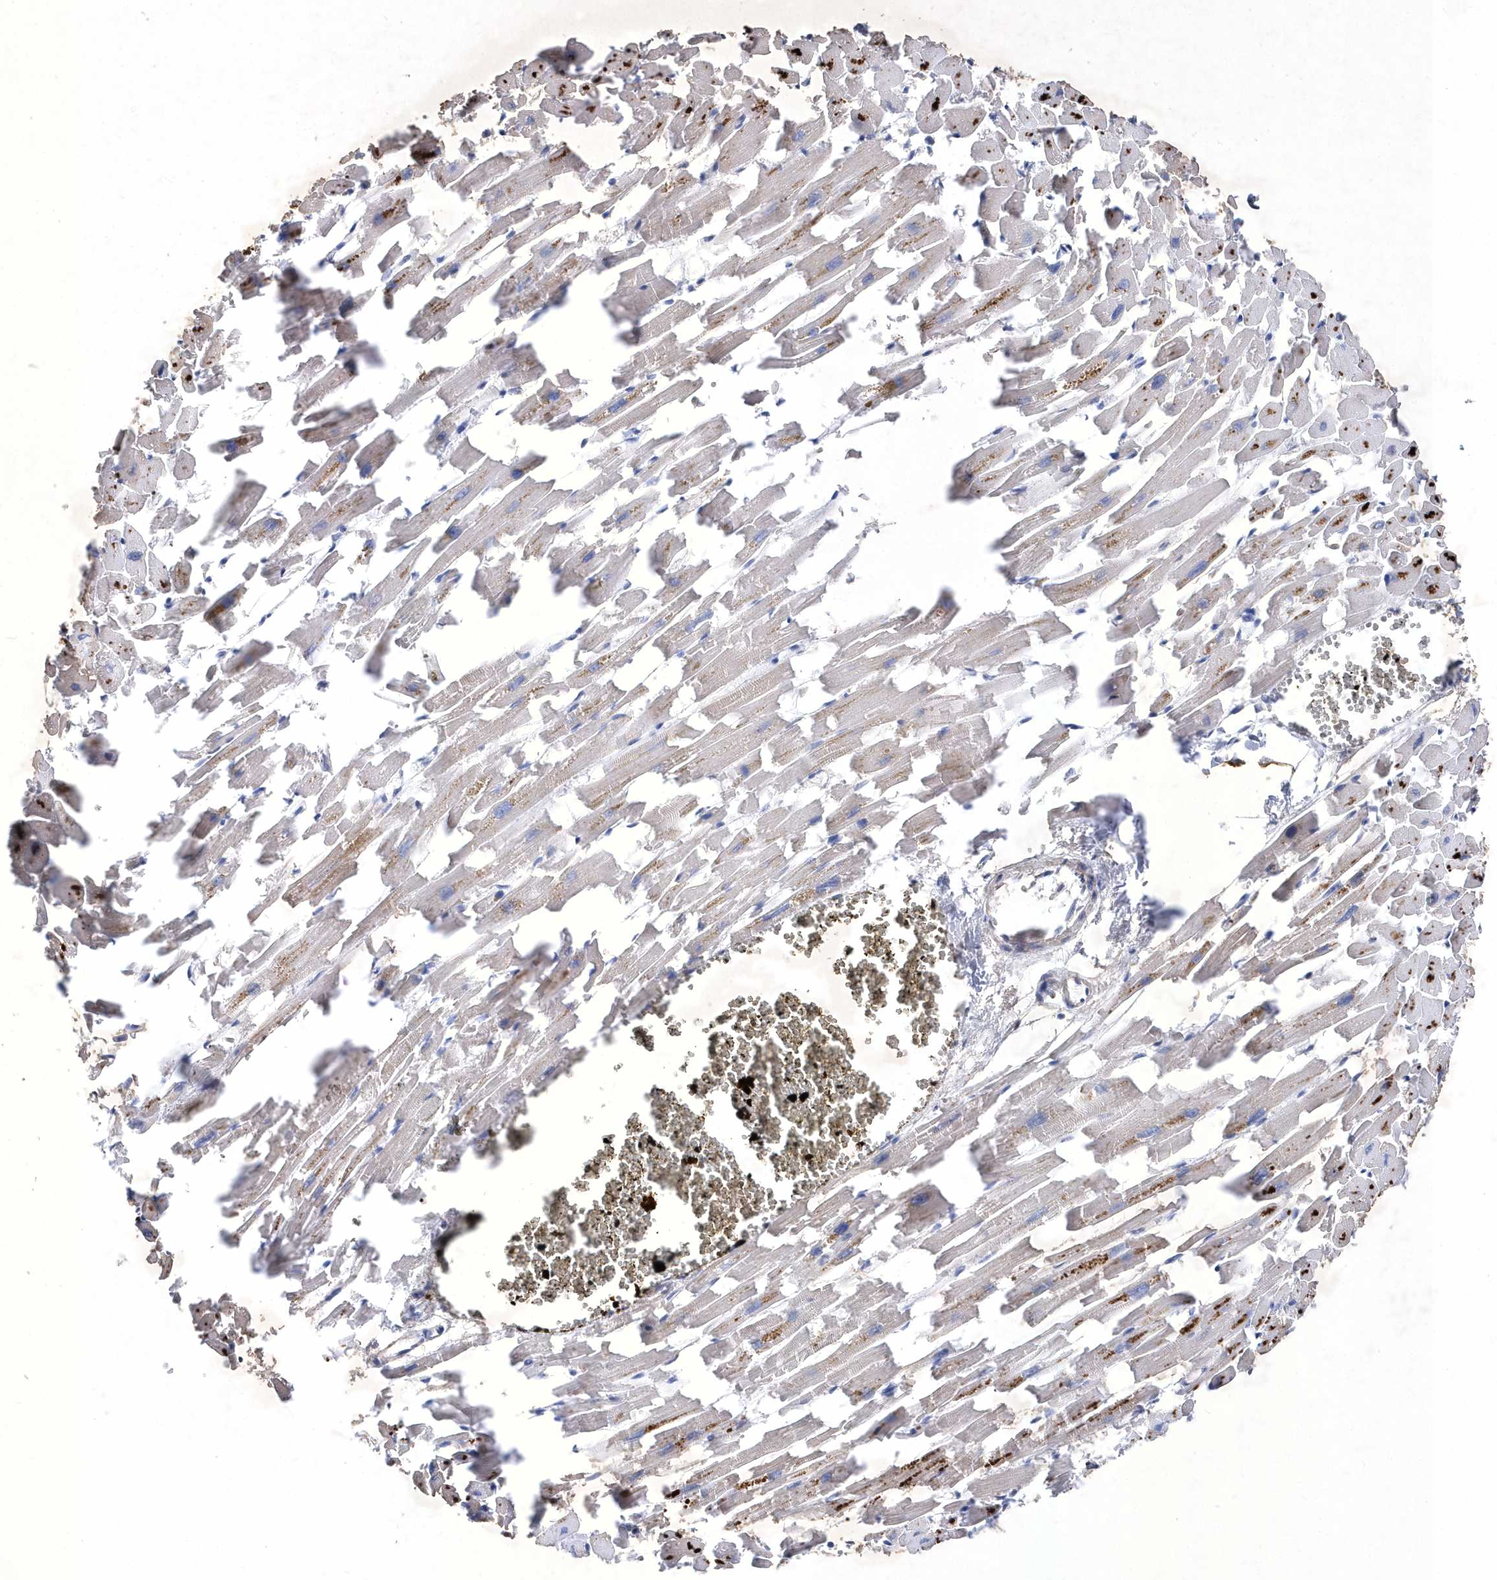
{"staining": {"intensity": "moderate", "quantity": "25%-75%", "location": "cytoplasmic/membranous"}, "tissue": "heart muscle", "cell_type": "Cardiomyocytes", "image_type": "normal", "snomed": [{"axis": "morphology", "description": "Normal tissue, NOS"}, {"axis": "topography", "description": "Heart"}], "caption": "Immunohistochemistry image of unremarkable heart muscle stained for a protein (brown), which shows medium levels of moderate cytoplasmic/membranous positivity in about 25%-75% of cardiomyocytes.", "gene": "METTL8", "patient": {"sex": "female", "age": 64}}